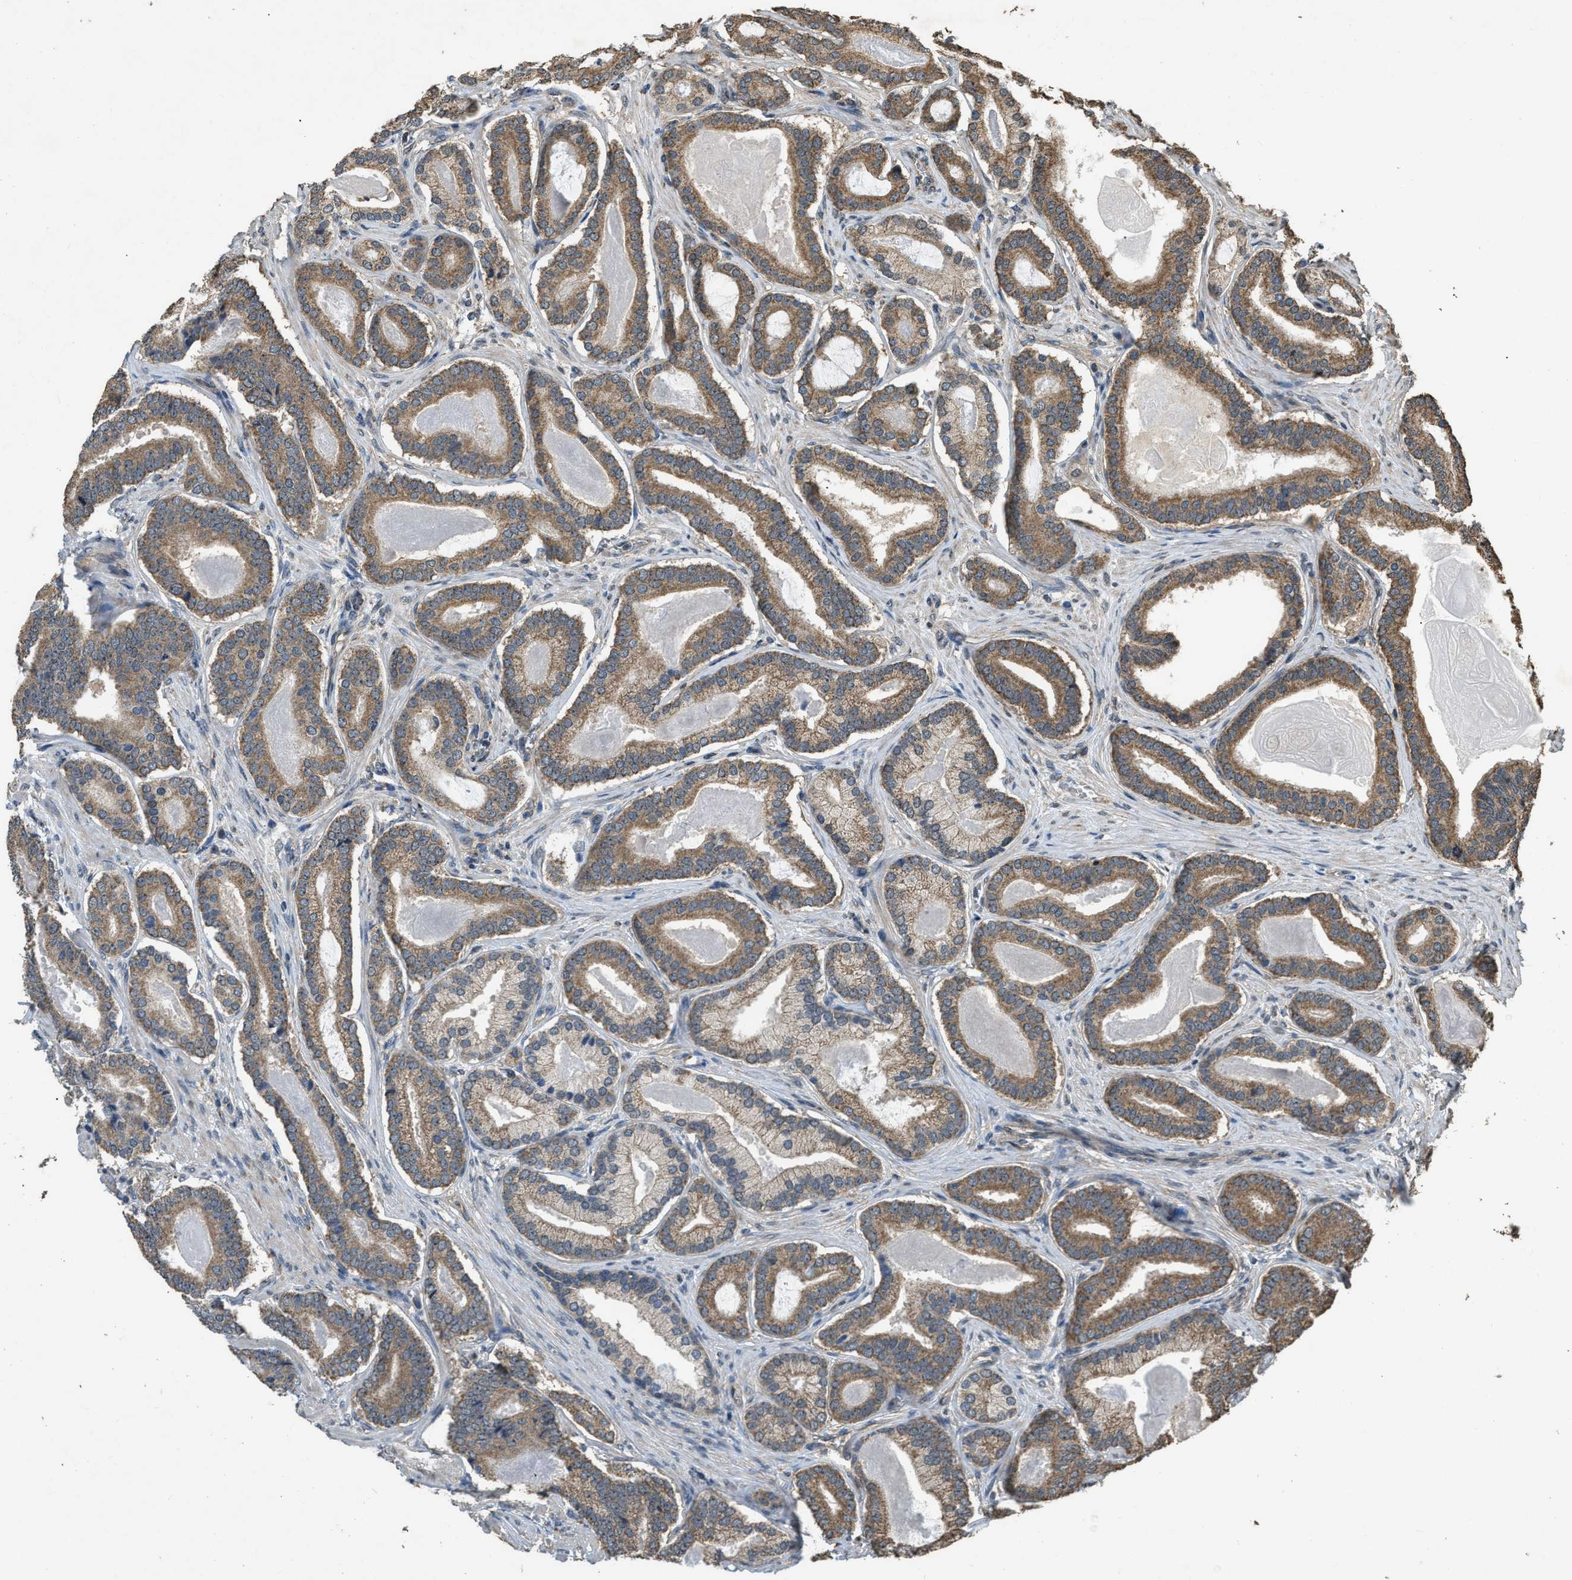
{"staining": {"intensity": "moderate", "quantity": ">75%", "location": "cytoplasmic/membranous"}, "tissue": "prostate cancer", "cell_type": "Tumor cells", "image_type": "cancer", "snomed": [{"axis": "morphology", "description": "Adenocarcinoma, High grade"}, {"axis": "topography", "description": "Prostate"}], "caption": "A histopathology image of human prostate adenocarcinoma (high-grade) stained for a protein displays moderate cytoplasmic/membranous brown staining in tumor cells.", "gene": "DENND6B", "patient": {"sex": "male", "age": 60}}